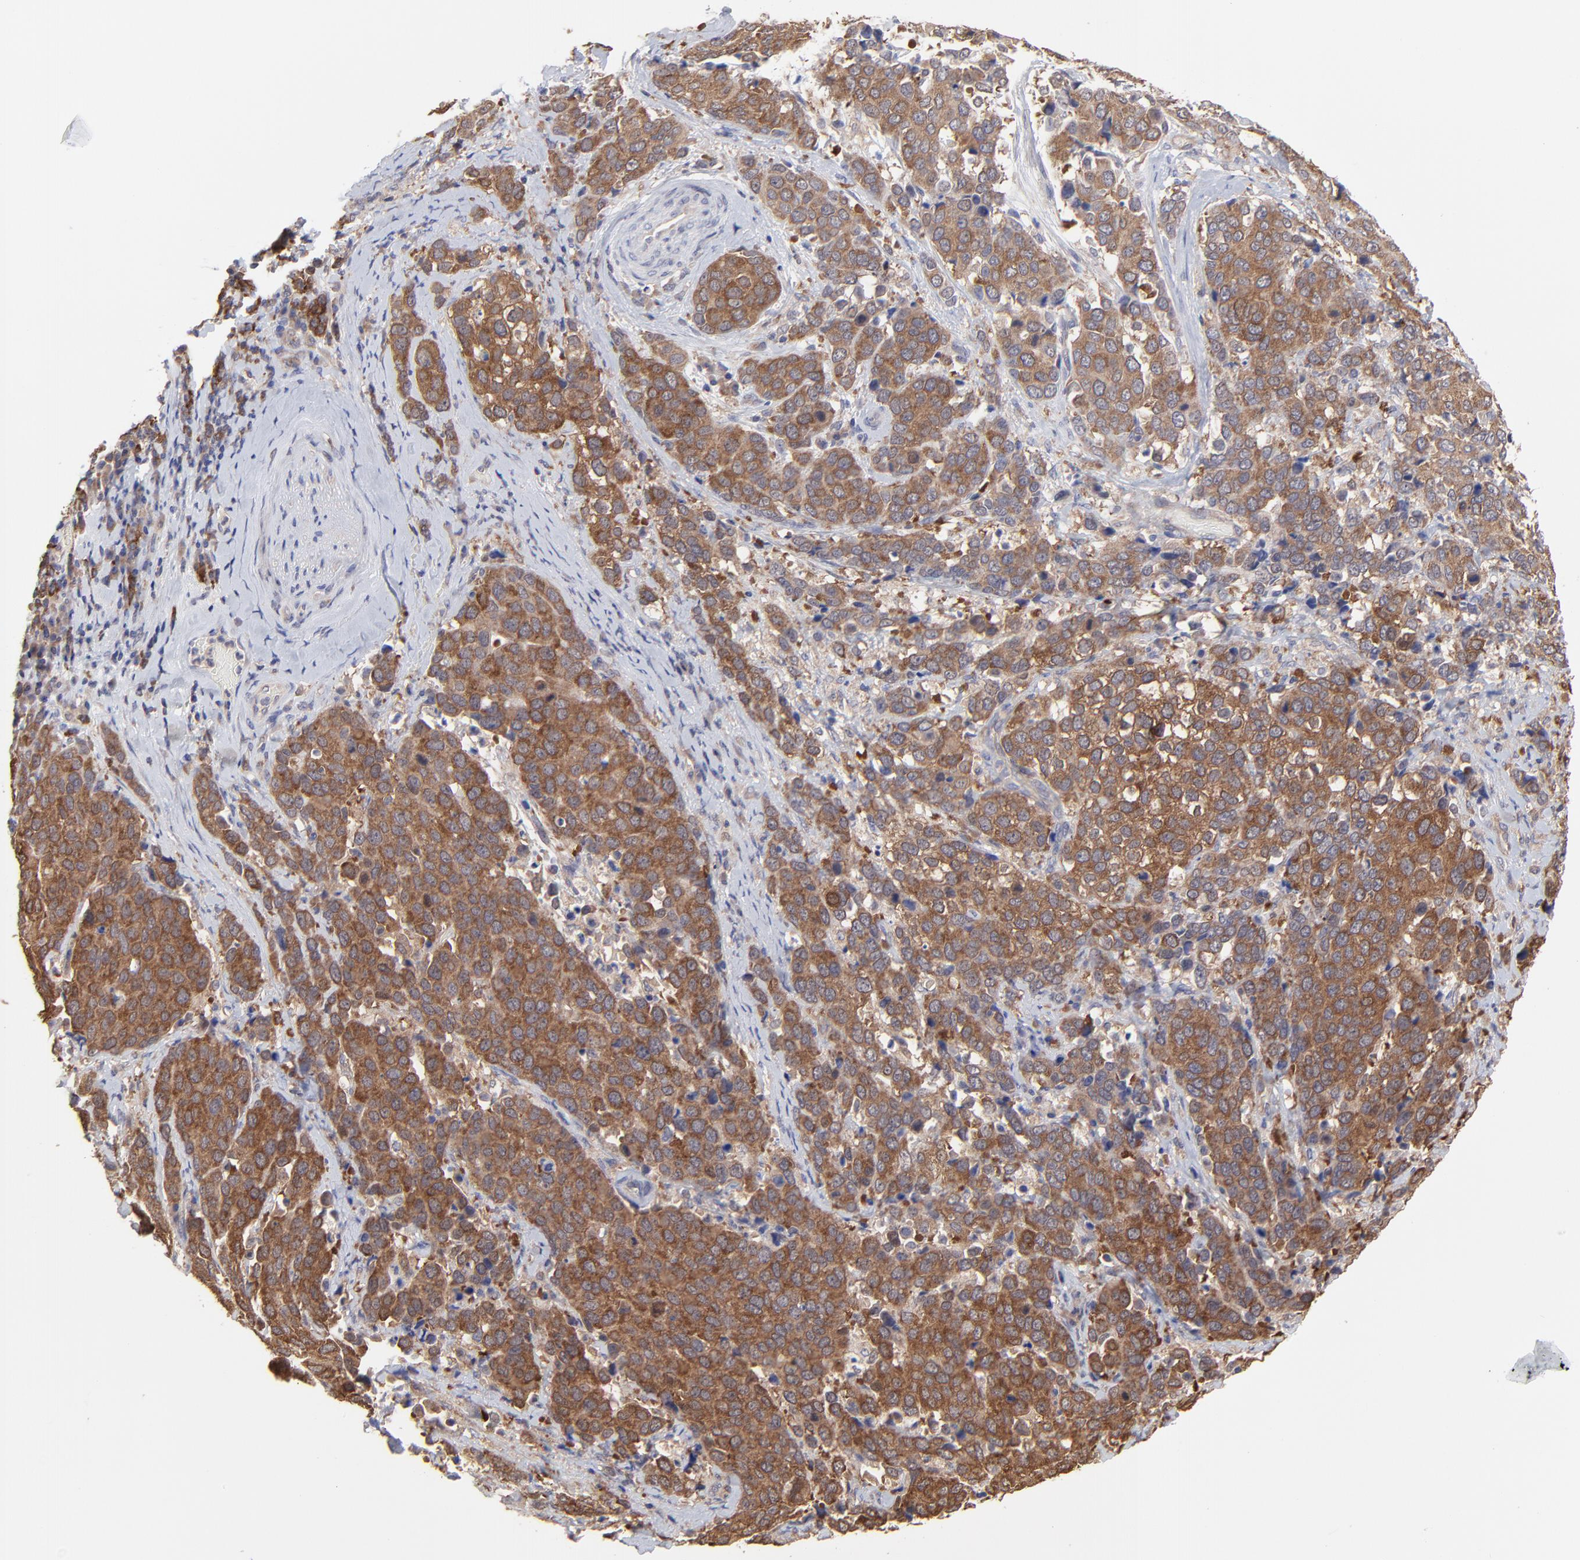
{"staining": {"intensity": "strong", "quantity": ">75%", "location": "cytoplasmic/membranous"}, "tissue": "cervical cancer", "cell_type": "Tumor cells", "image_type": "cancer", "snomed": [{"axis": "morphology", "description": "Squamous cell carcinoma, NOS"}, {"axis": "topography", "description": "Cervix"}], "caption": "Protein analysis of cervical cancer (squamous cell carcinoma) tissue displays strong cytoplasmic/membranous expression in about >75% of tumor cells.", "gene": "GART", "patient": {"sex": "female", "age": 54}}